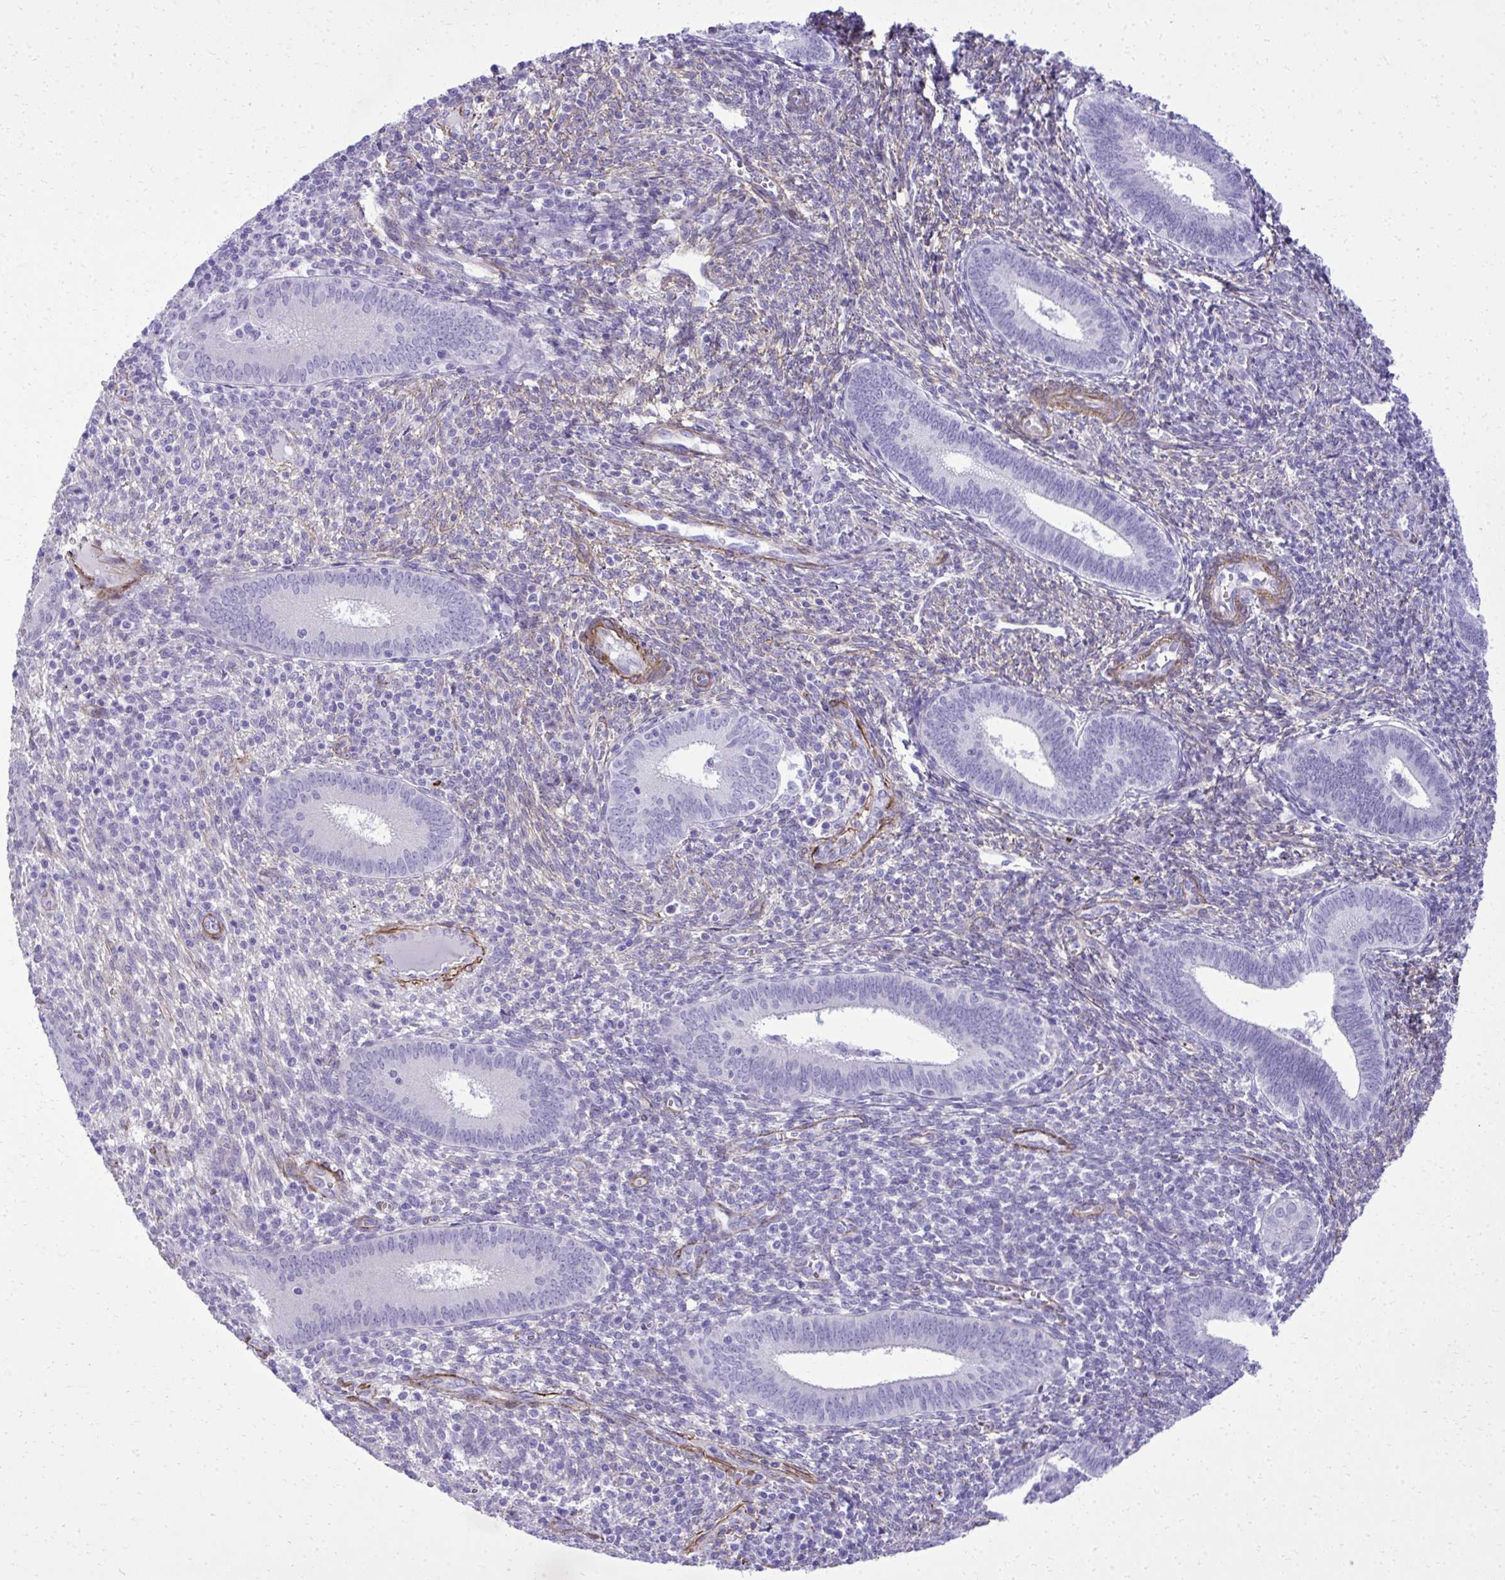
{"staining": {"intensity": "moderate", "quantity": "<25%", "location": "cytoplasmic/membranous"}, "tissue": "endometrium", "cell_type": "Cells in endometrial stroma", "image_type": "normal", "snomed": [{"axis": "morphology", "description": "Normal tissue, NOS"}, {"axis": "topography", "description": "Endometrium"}], "caption": "An immunohistochemistry (IHC) histopathology image of benign tissue is shown. Protein staining in brown highlights moderate cytoplasmic/membranous positivity in endometrium within cells in endometrial stroma. (Stains: DAB in brown, nuclei in blue, Microscopy: brightfield microscopy at high magnification).", "gene": "PITPNM3", "patient": {"sex": "female", "age": 41}}